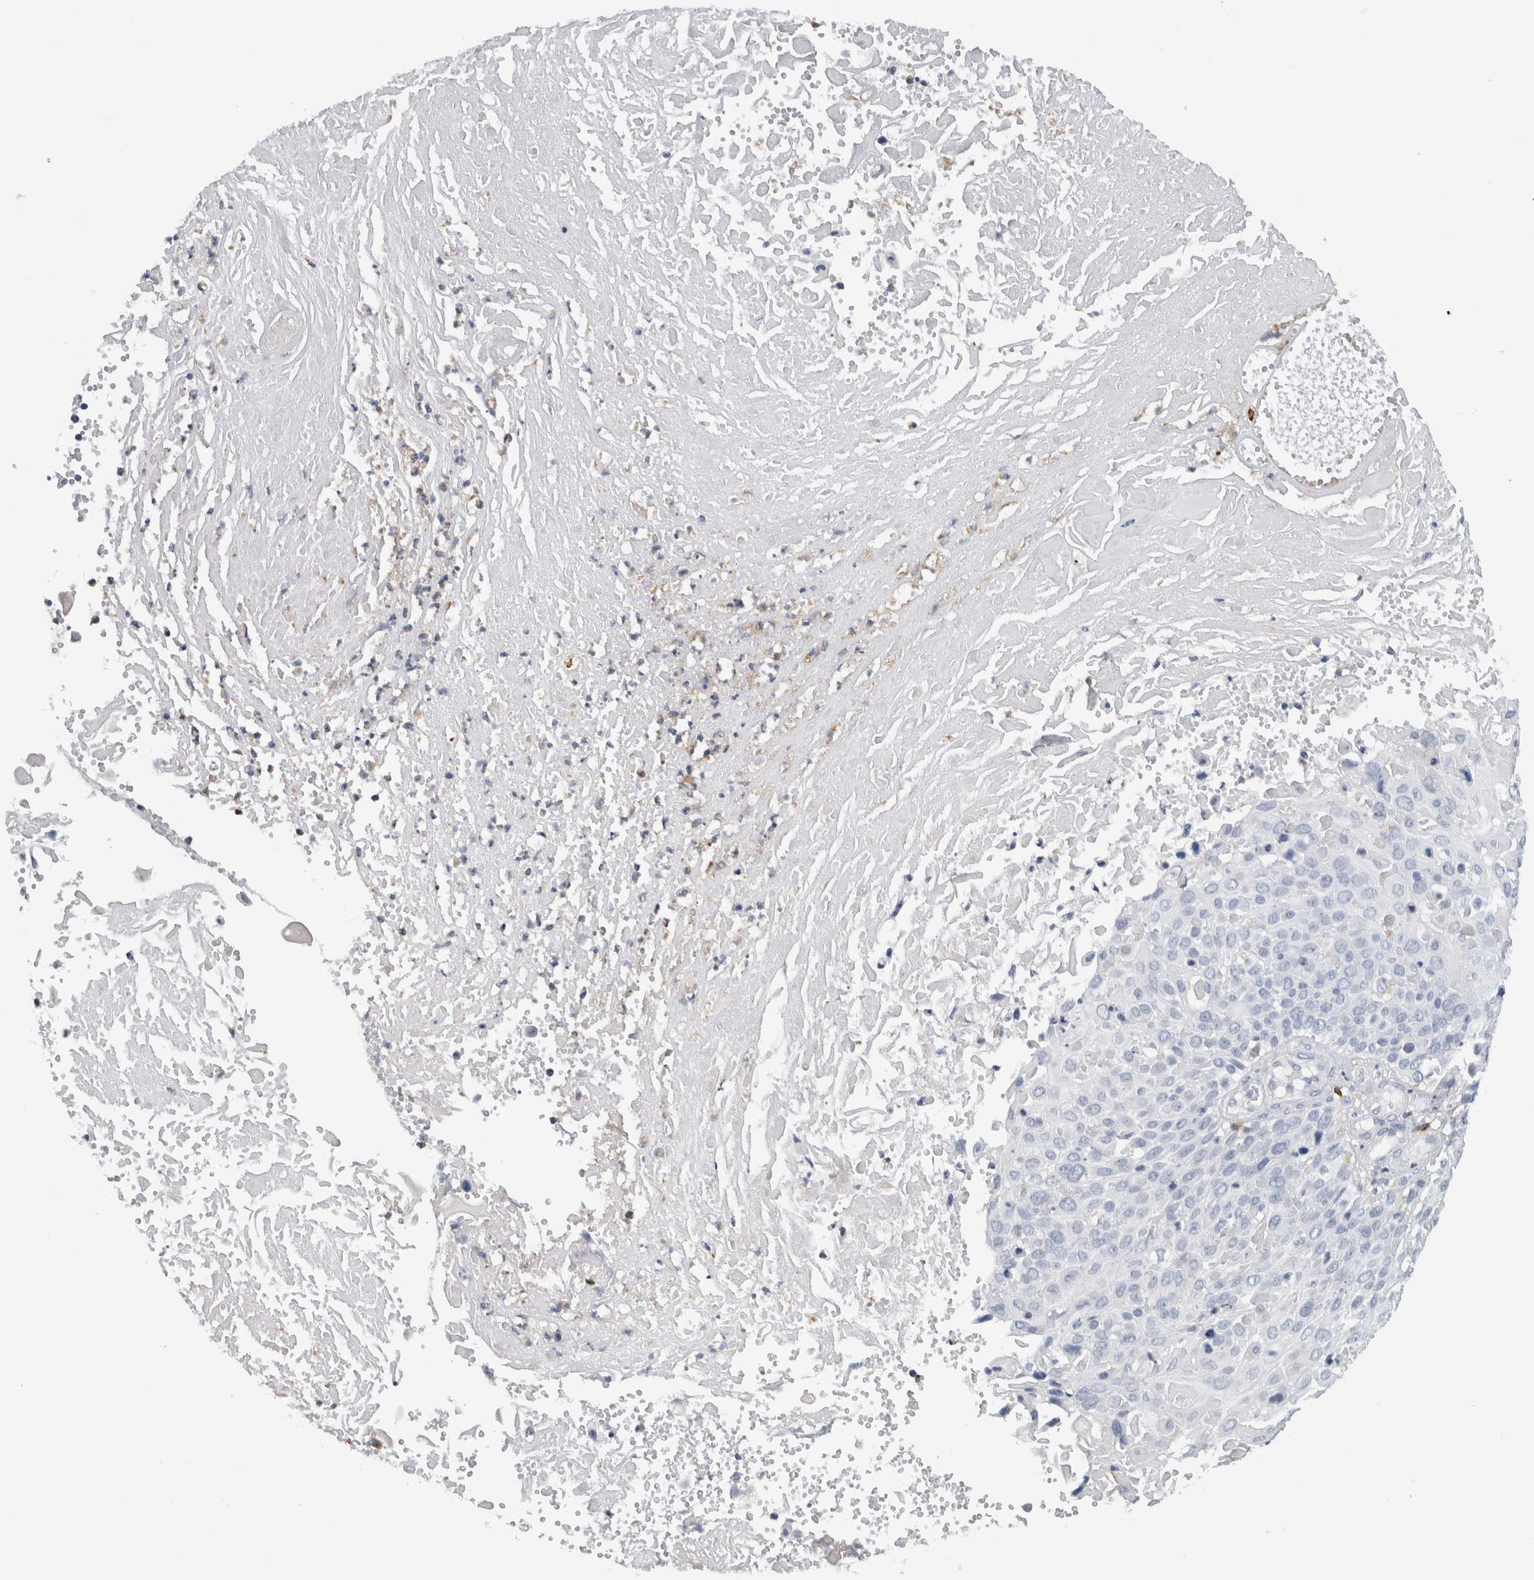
{"staining": {"intensity": "negative", "quantity": "none", "location": "none"}, "tissue": "cervical cancer", "cell_type": "Tumor cells", "image_type": "cancer", "snomed": [{"axis": "morphology", "description": "Squamous cell carcinoma, NOS"}, {"axis": "topography", "description": "Cervix"}], "caption": "Photomicrograph shows no significant protein positivity in tumor cells of cervical squamous cell carcinoma.", "gene": "CD63", "patient": {"sex": "female", "age": 74}}